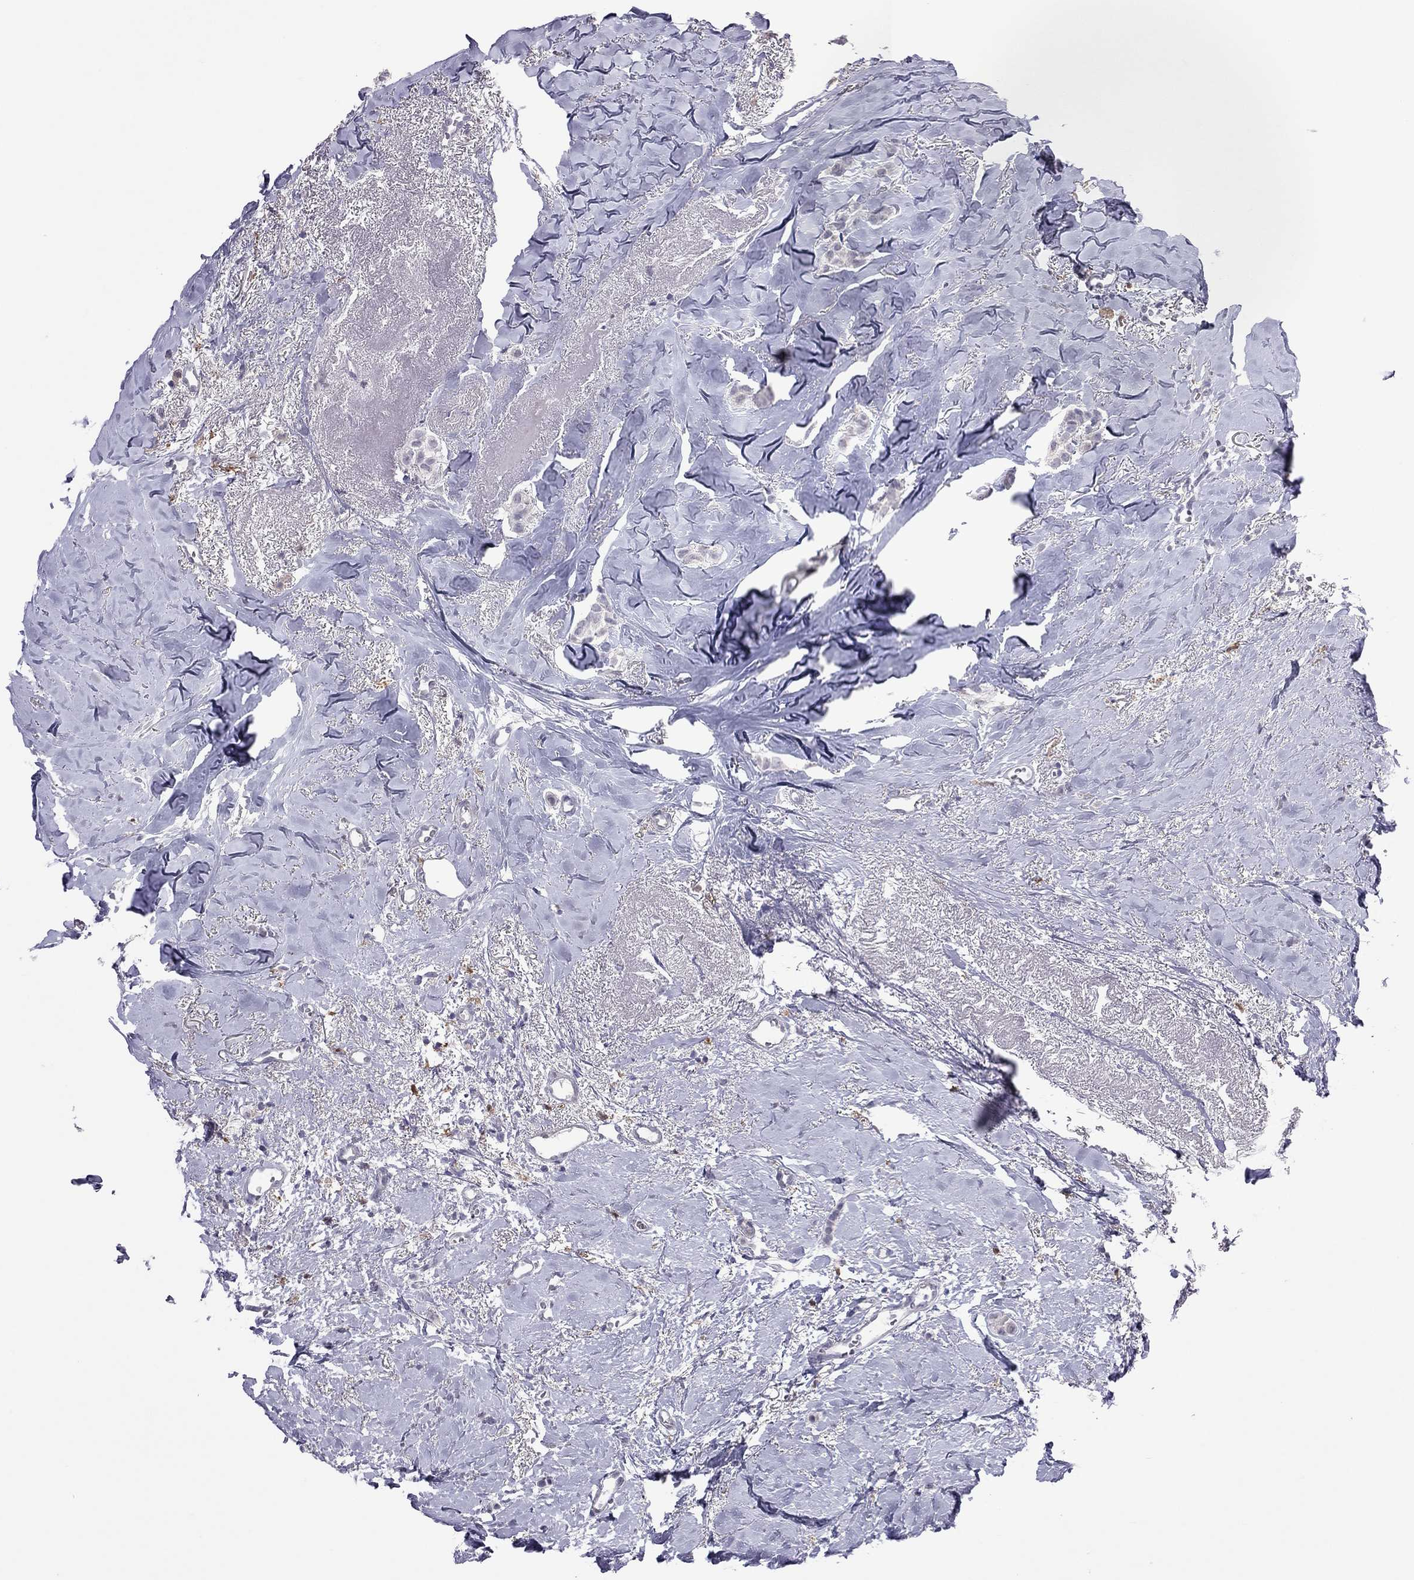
{"staining": {"intensity": "negative", "quantity": "none", "location": "none"}, "tissue": "breast cancer", "cell_type": "Tumor cells", "image_type": "cancer", "snomed": [{"axis": "morphology", "description": "Duct carcinoma"}, {"axis": "topography", "description": "Breast"}], "caption": "Immunohistochemistry histopathology image of neoplastic tissue: human breast cancer stained with DAB reveals no significant protein expression in tumor cells.", "gene": "PPP1R3A", "patient": {"sex": "female", "age": 85}}